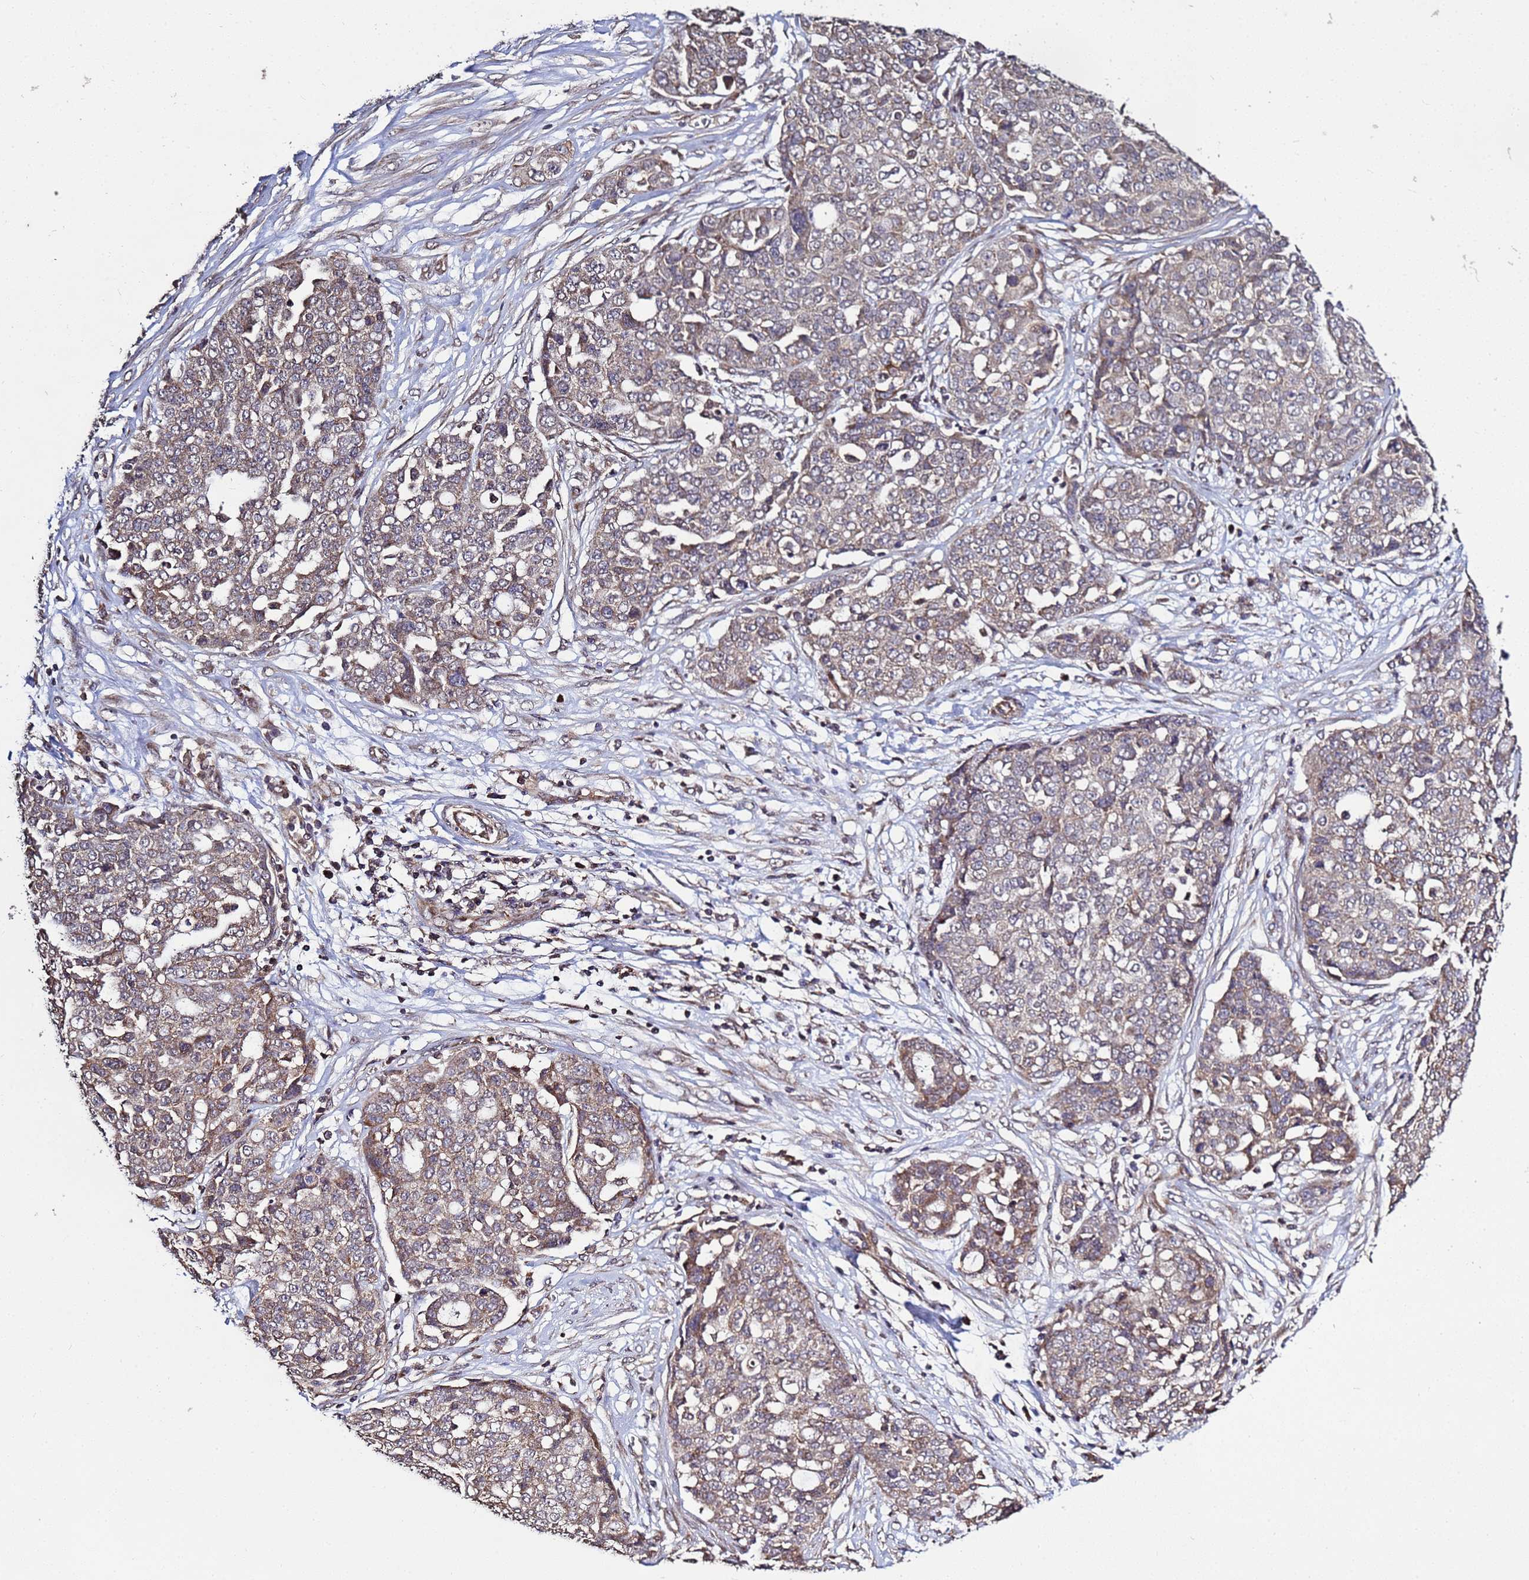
{"staining": {"intensity": "weak", "quantity": ">75%", "location": "cytoplasmic/membranous"}, "tissue": "ovarian cancer", "cell_type": "Tumor cells", "image_type": "cancer", "snomed": [{"axis": "morphology", "description": "Cystadenocarcinoma, serous, NOS"}, {"axis": "topography", "description": "Soft tissue"}, {"axis": "topography", "description": "Ovary"}], "caption": "Immunohistochemistry (IHC) staining of ovarian cancer, which shows low levels of weak cytoplasmic/membranous staining in about >75% of tumor cells indicating weak cytoplasmic/membranous protein staining. The staining was performed using DAB (3,3'-diaminobenzidine) (brown) for protein detection and nuclei were counterstained in hematoxylin (blue).", "gene": "P2RX7", "patient": {"sex": "female", "age": 57}}